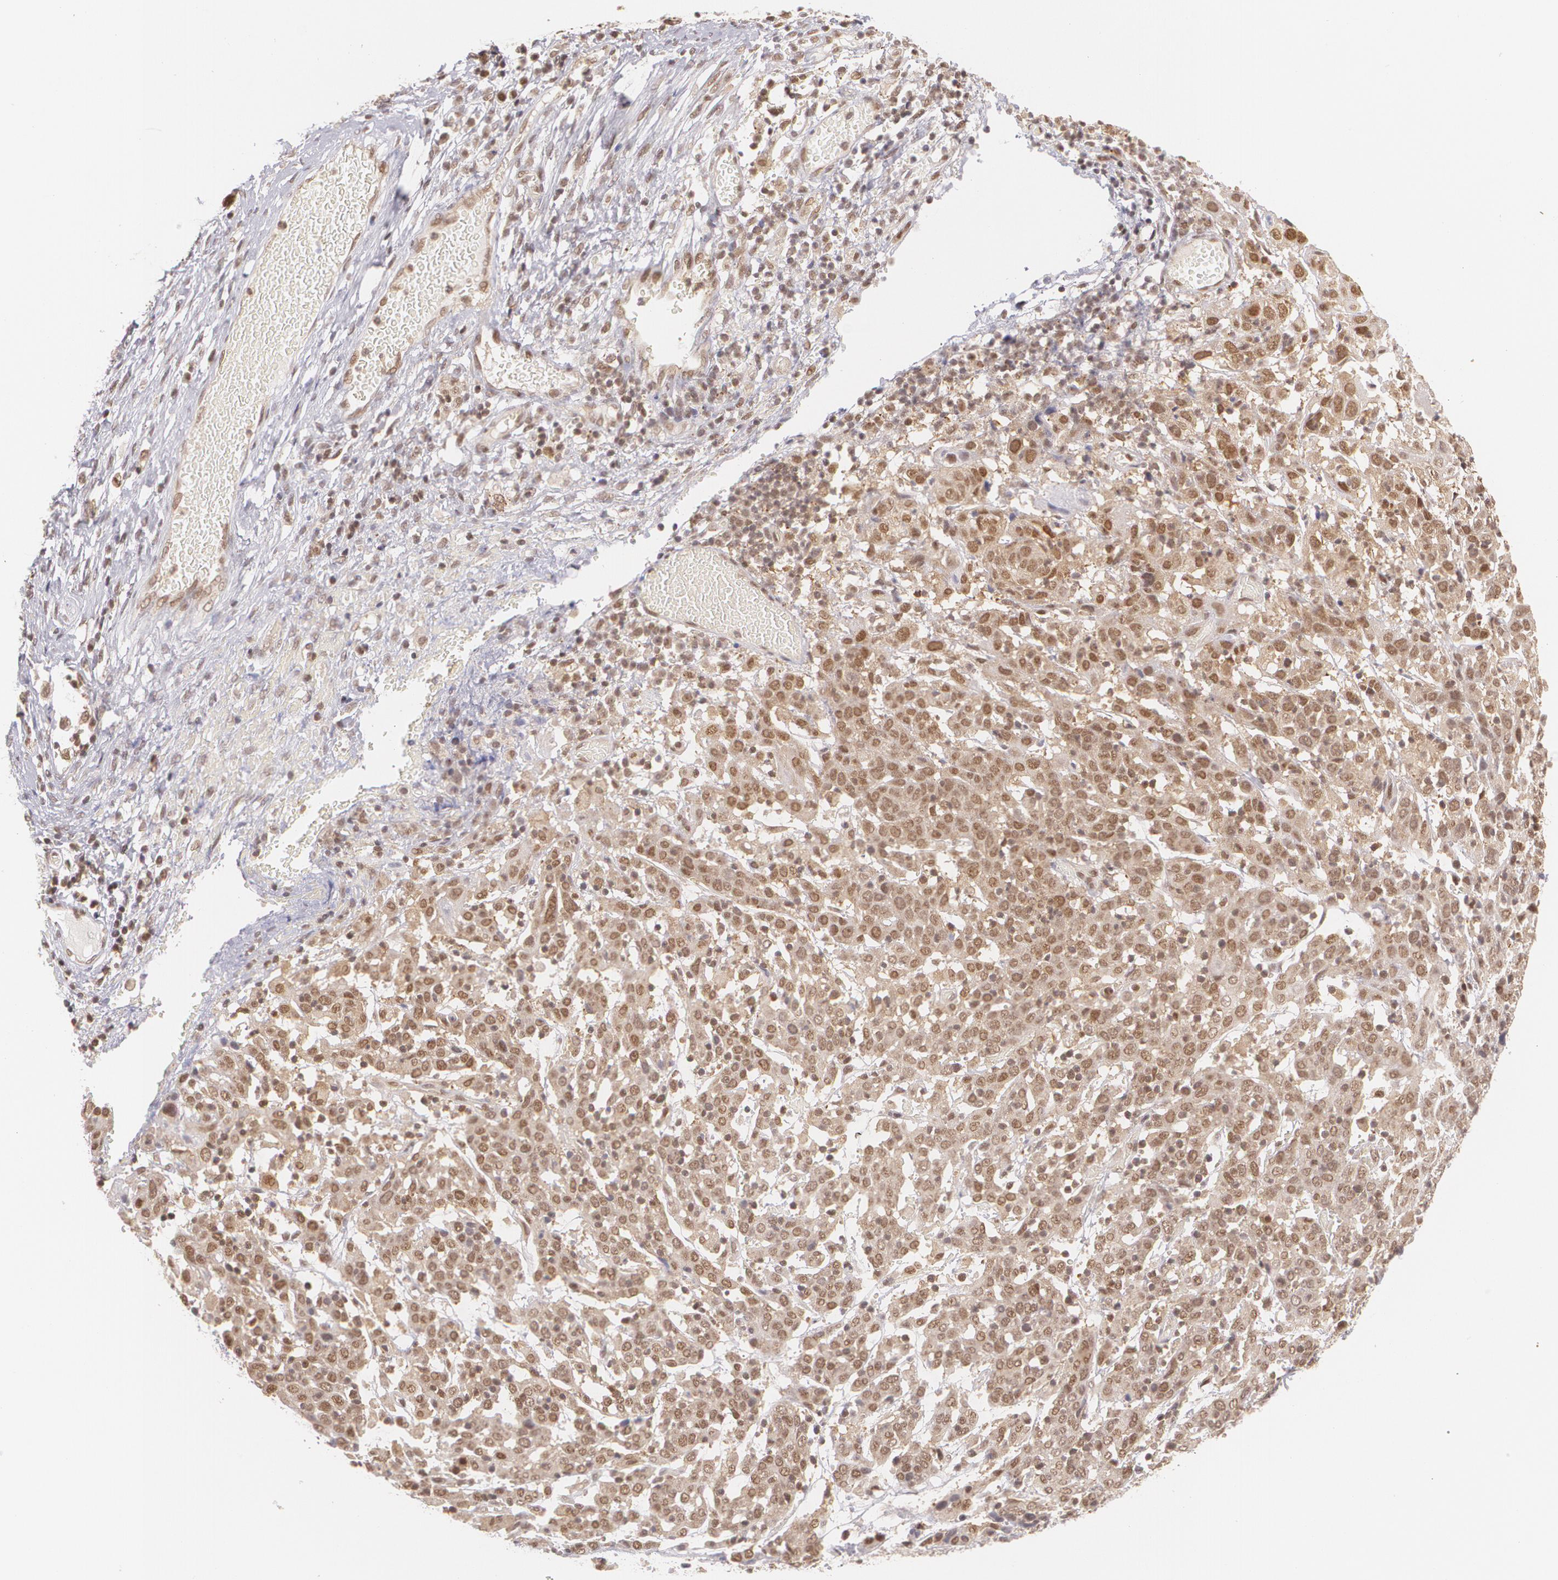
{"staining": {"intensity": "moderate", "quantity": ">75%", "location": "cytoplasmic/membranous,nuclear"}, "tissue": "cervical cancer", "cell_type": "Tumor cells", "image_type": "cancer", "snomed": [{"axis": "morphology", "description": "Normal tissue, NOS"}, {"axis": "morphology", "description": "Squamous cell carcinoma, NOS"}, {"axis": "topography", "description": "Cervix"}], "caption": "Protein staining shows moderate cytoplasmic/membranous and nuclear positivity in about >75% of tumor cells in squamous cell carcinoma (cervical). (IHC, brightfield microscopy, high magnification).", "gene": "CUL2", "patient": {"sex": "female", "age": 67}}